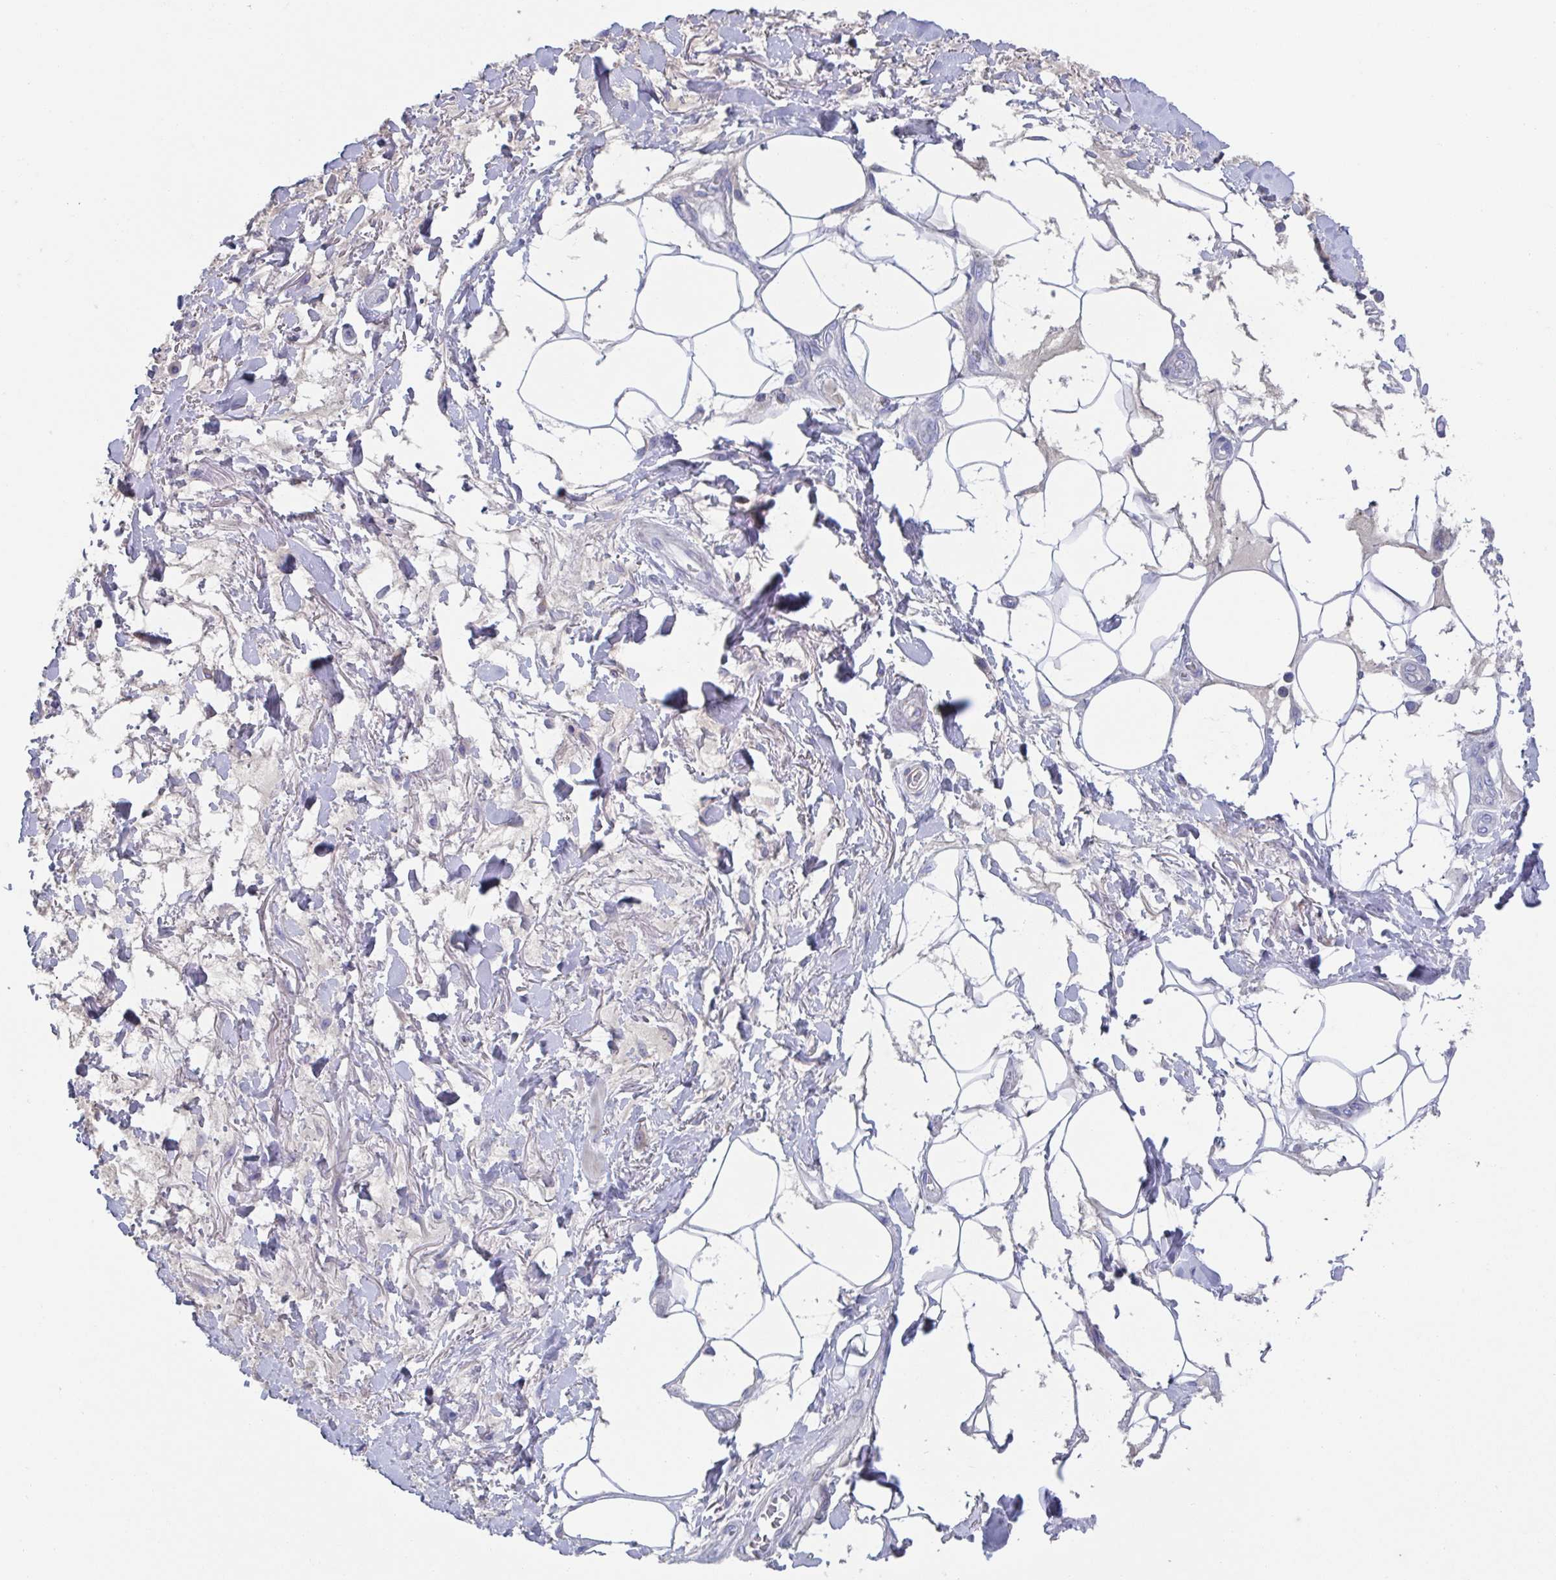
{"staining": {"intensity": "negative", "quantity": "none", "location": "none"}, "tissue": "adipose tissue", "cell_type": "Adipocytes", "image_type": "normal", "snomed": [{"axis": "morphology", "description": "Normal tissue, NOS"}, {"axis": "topography", "description": "Vagina"}, {"axis": "topography", "description": "Peripheral nerve tissue"}], "caption": "High power microscopy image of an immunohistochemistry micrograph of normal adipose tissue, revealing no significant positivity in adipocytes. (Stains: DAB IHC with hematoxylin counter stain, Microscopy: brightfield microscopy at high magnification).", "gene": "CDH2", "patient": {"sex": "female", "age": 71}}